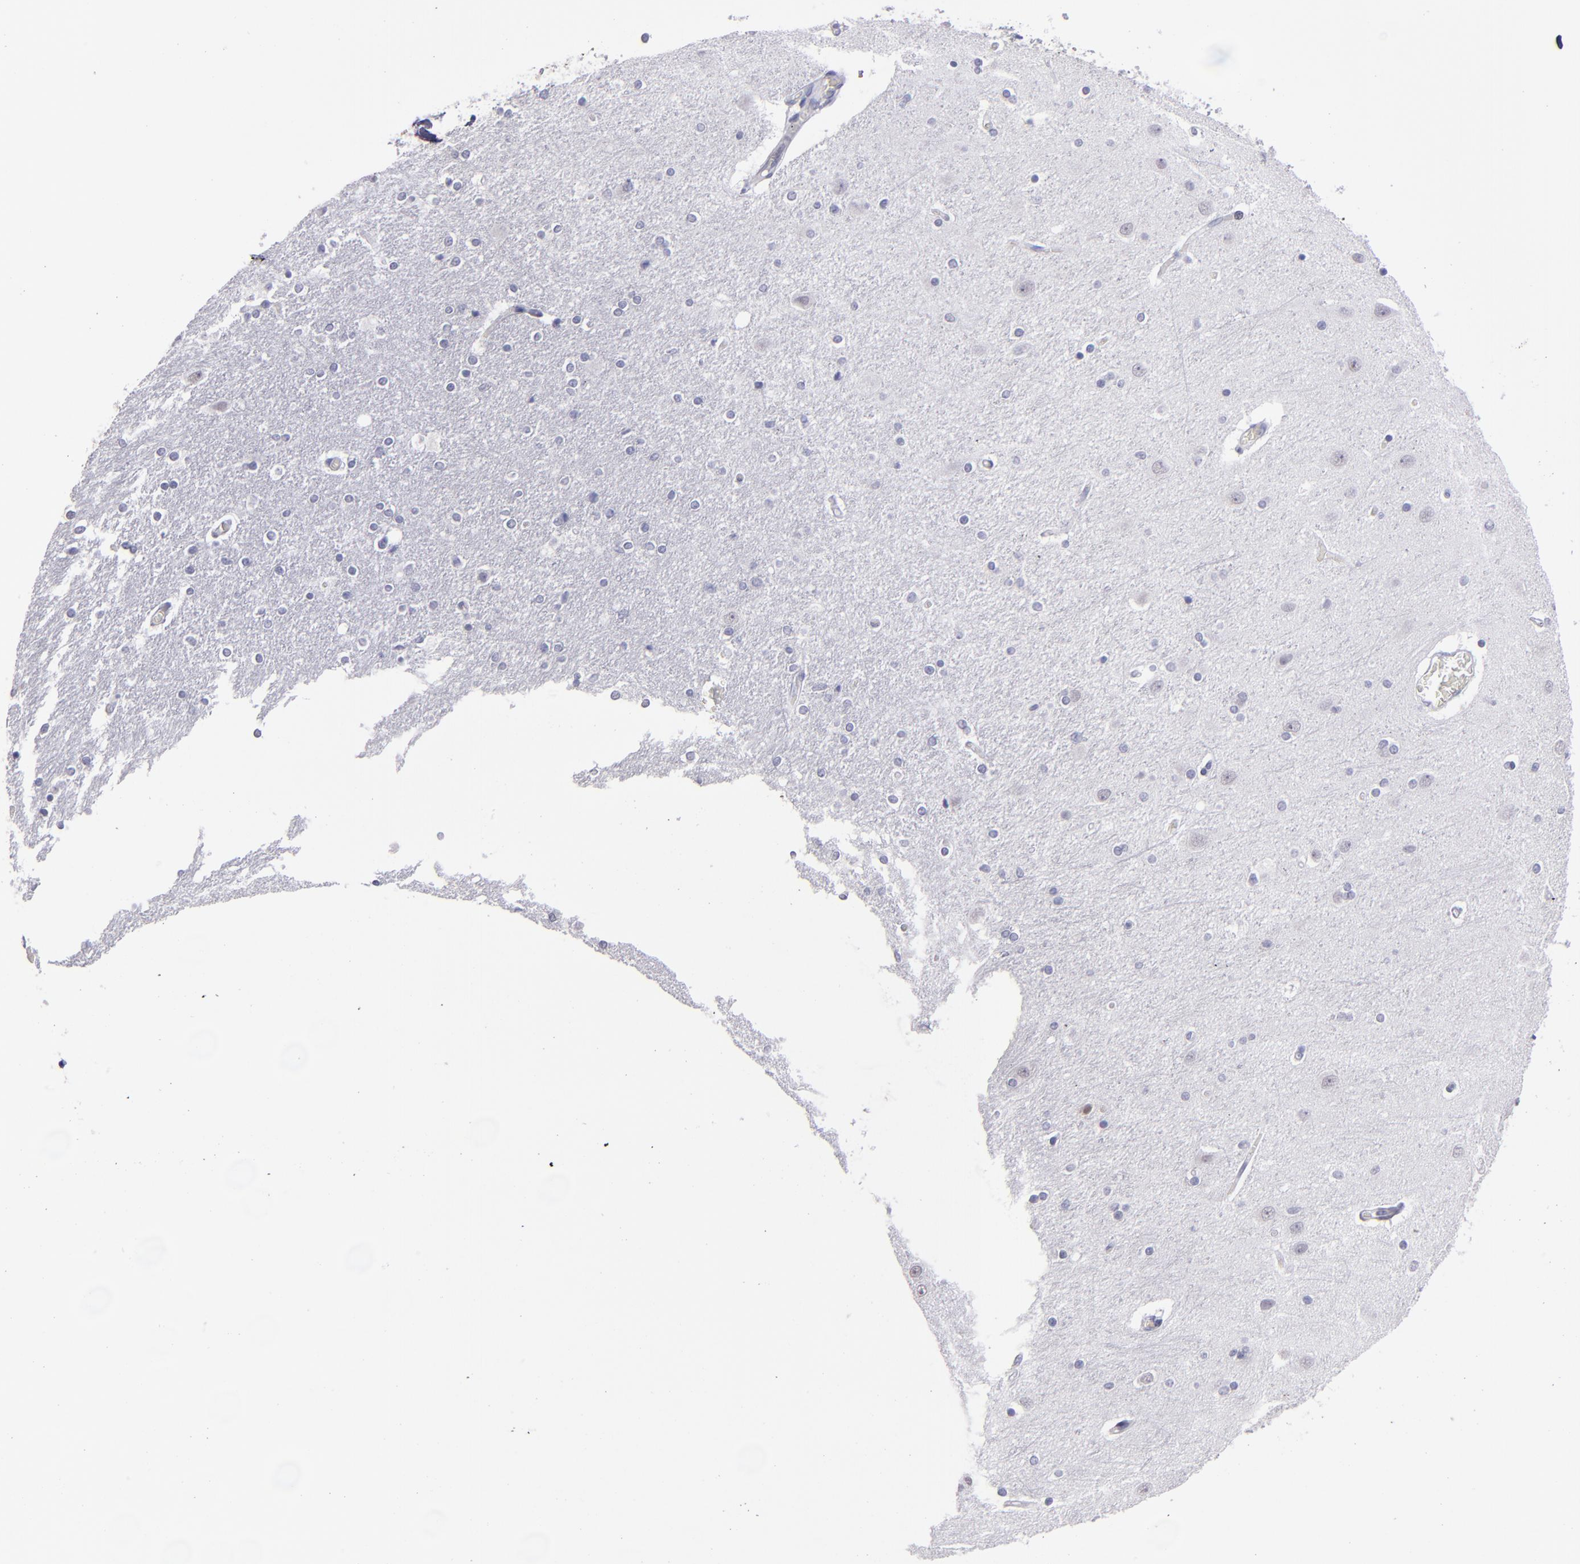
{"staining": {"intensity": "negative", "quantity": "none", "location": "none"}, "tissue": "caudate", "cell_type": "Glial cells", "image_type": "normal", "snomed": [{"axis": "morphology", "description": "Normal tissue, NOS"}, {"axis": "topography", "description": "Lateral ventricle wall"}], "caption": "A high-resolution photomicrograph shows immunohistochemistry (IHC) staining of normal caudate, which reveals no significant staining in glial cells.", "gene": "ALDOB", "patient": {"sex": "female", "age": 54}}